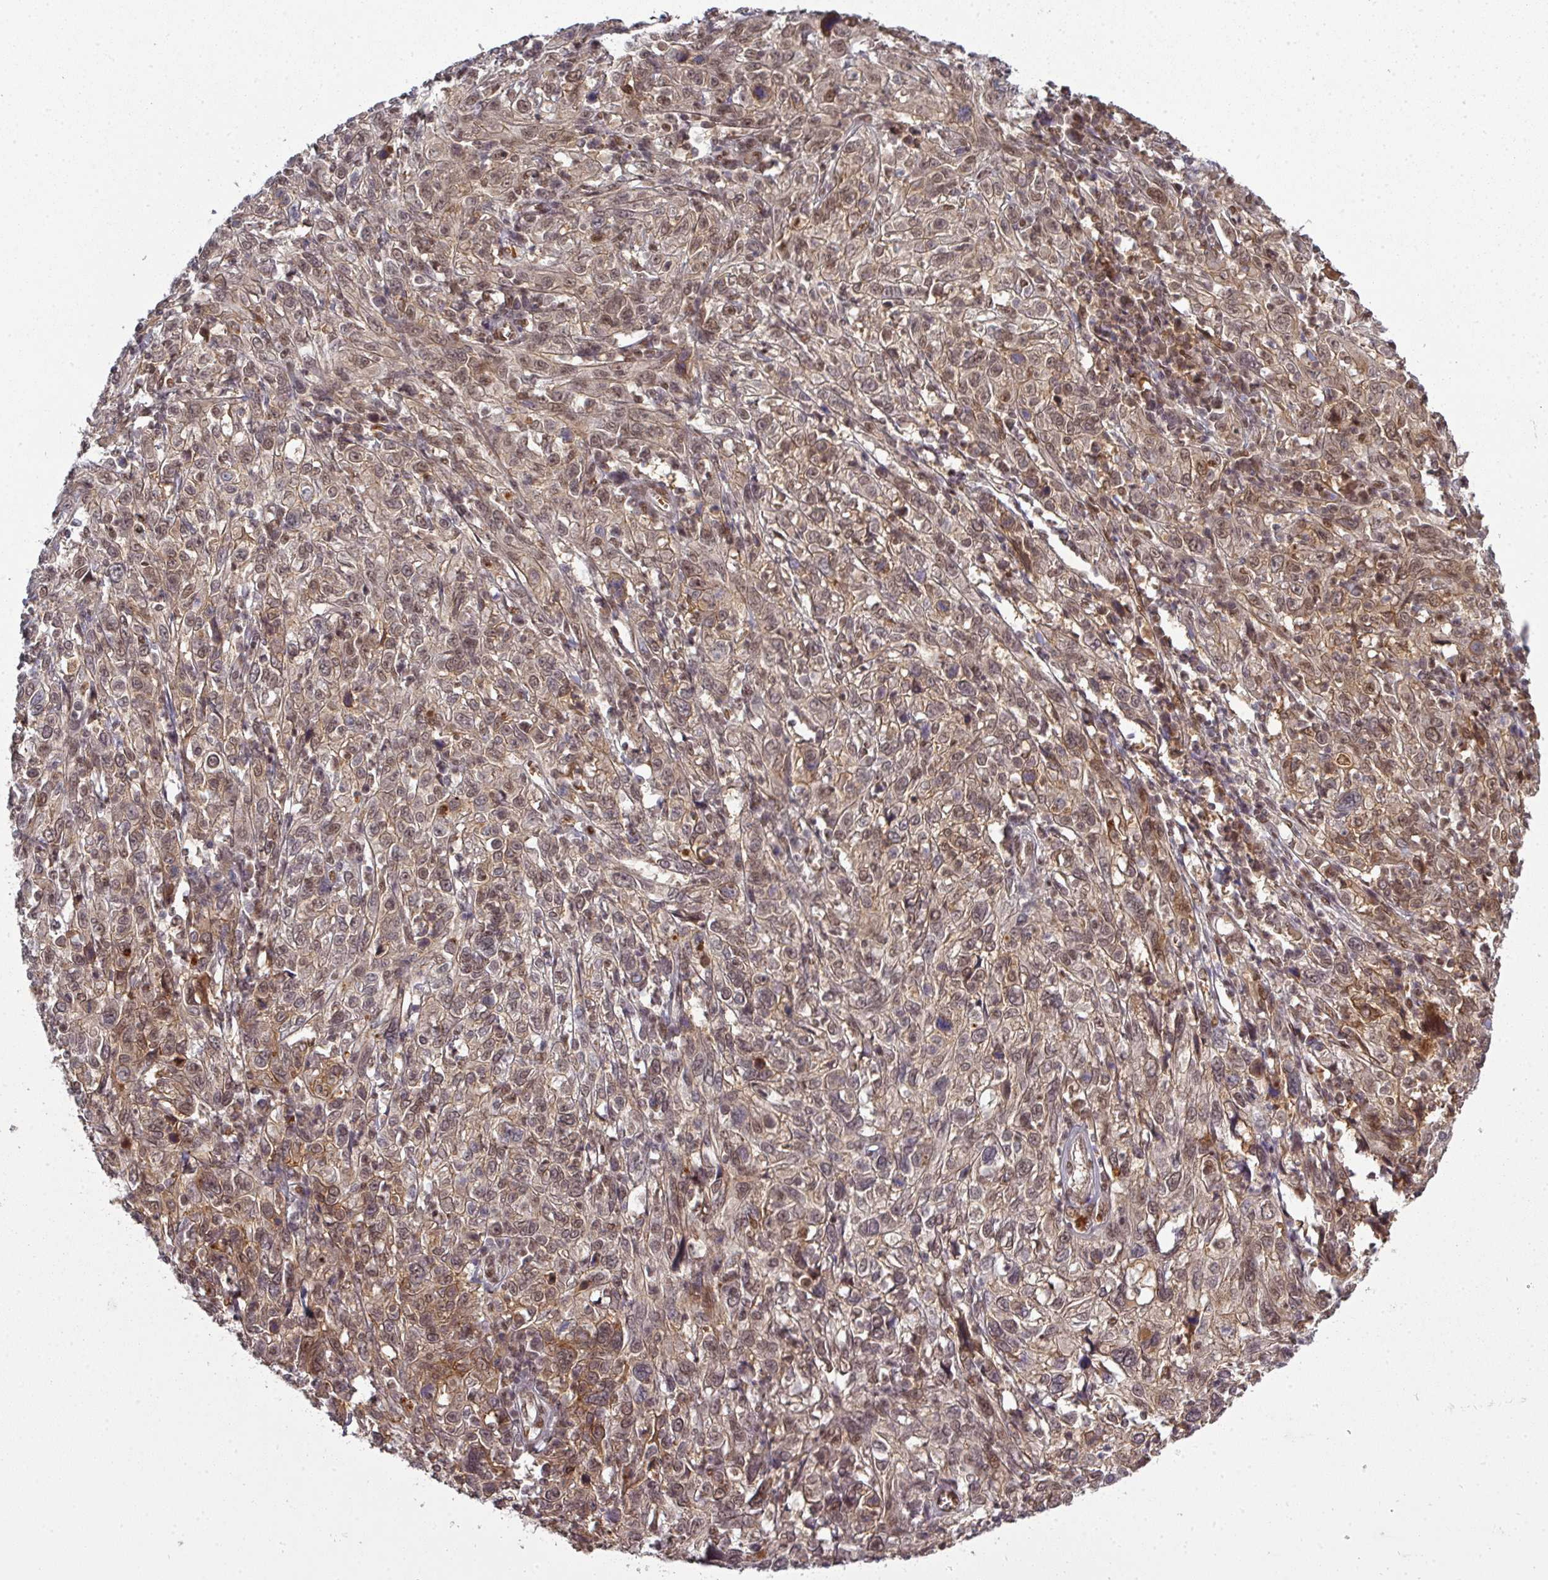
{"staining": {"intensity": "strong", "quantity": "25%-75%", "location": "cytoplasmic/membranous,nuclear"}, "tissue": "cervical cancer", "cell_type": "Tumor cells", "image_type": "cancer", "snomed": [{"axis": "morphology", "description": "Squamous cell carcinoma, NOS"}, {"axis": "topography", "description": "Cervix"}], "caption": "Protein staining of cervical cancer (squamous cell carcinoma) tissue displays strong cytoplasmic/membranous and nuclear staining in about 25%-75% of tumor cells.", "gene": "CIC", "patient": {"sex": "female", "age": 46}}